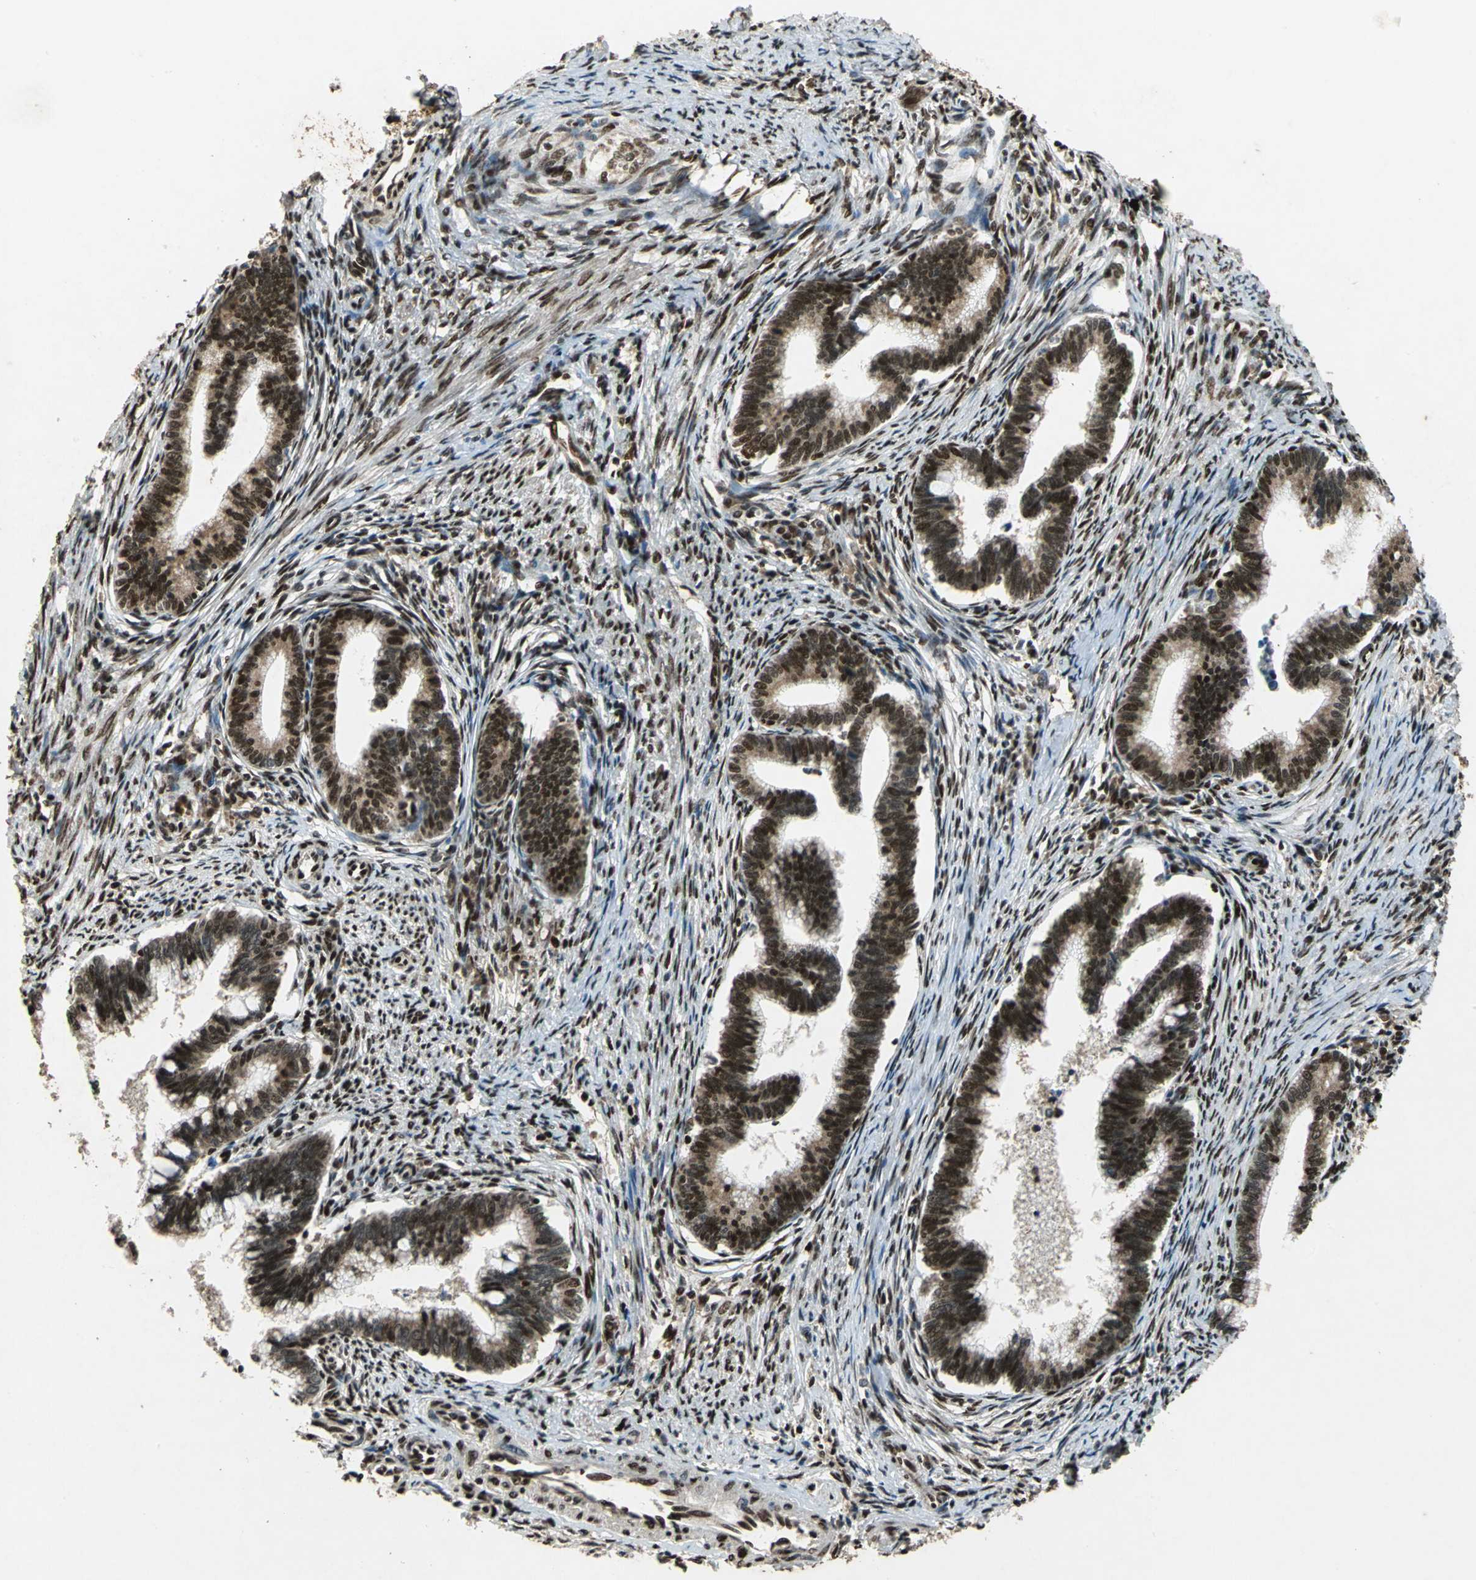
{"staining": {"intensity": "strong", "quantity": ">75%", "location": "nuclear"}, "tissue": "cervical cancer", "cell_type": "Tumor cells", "image_type": "cancer", "snomed": [{"axis": "morphology", "description": "Adenocarcinoma, NOS"}, {"axis": "topography", "description": "Cervix"}], "caption": "Approximately >75% of tumor cells in human cervical cancer reveal strong nuclear protein positivity as visualized by brown immunohistochemical staining.", "gene": "MTA2", "patient": {"sex": "female", "age": 36}}